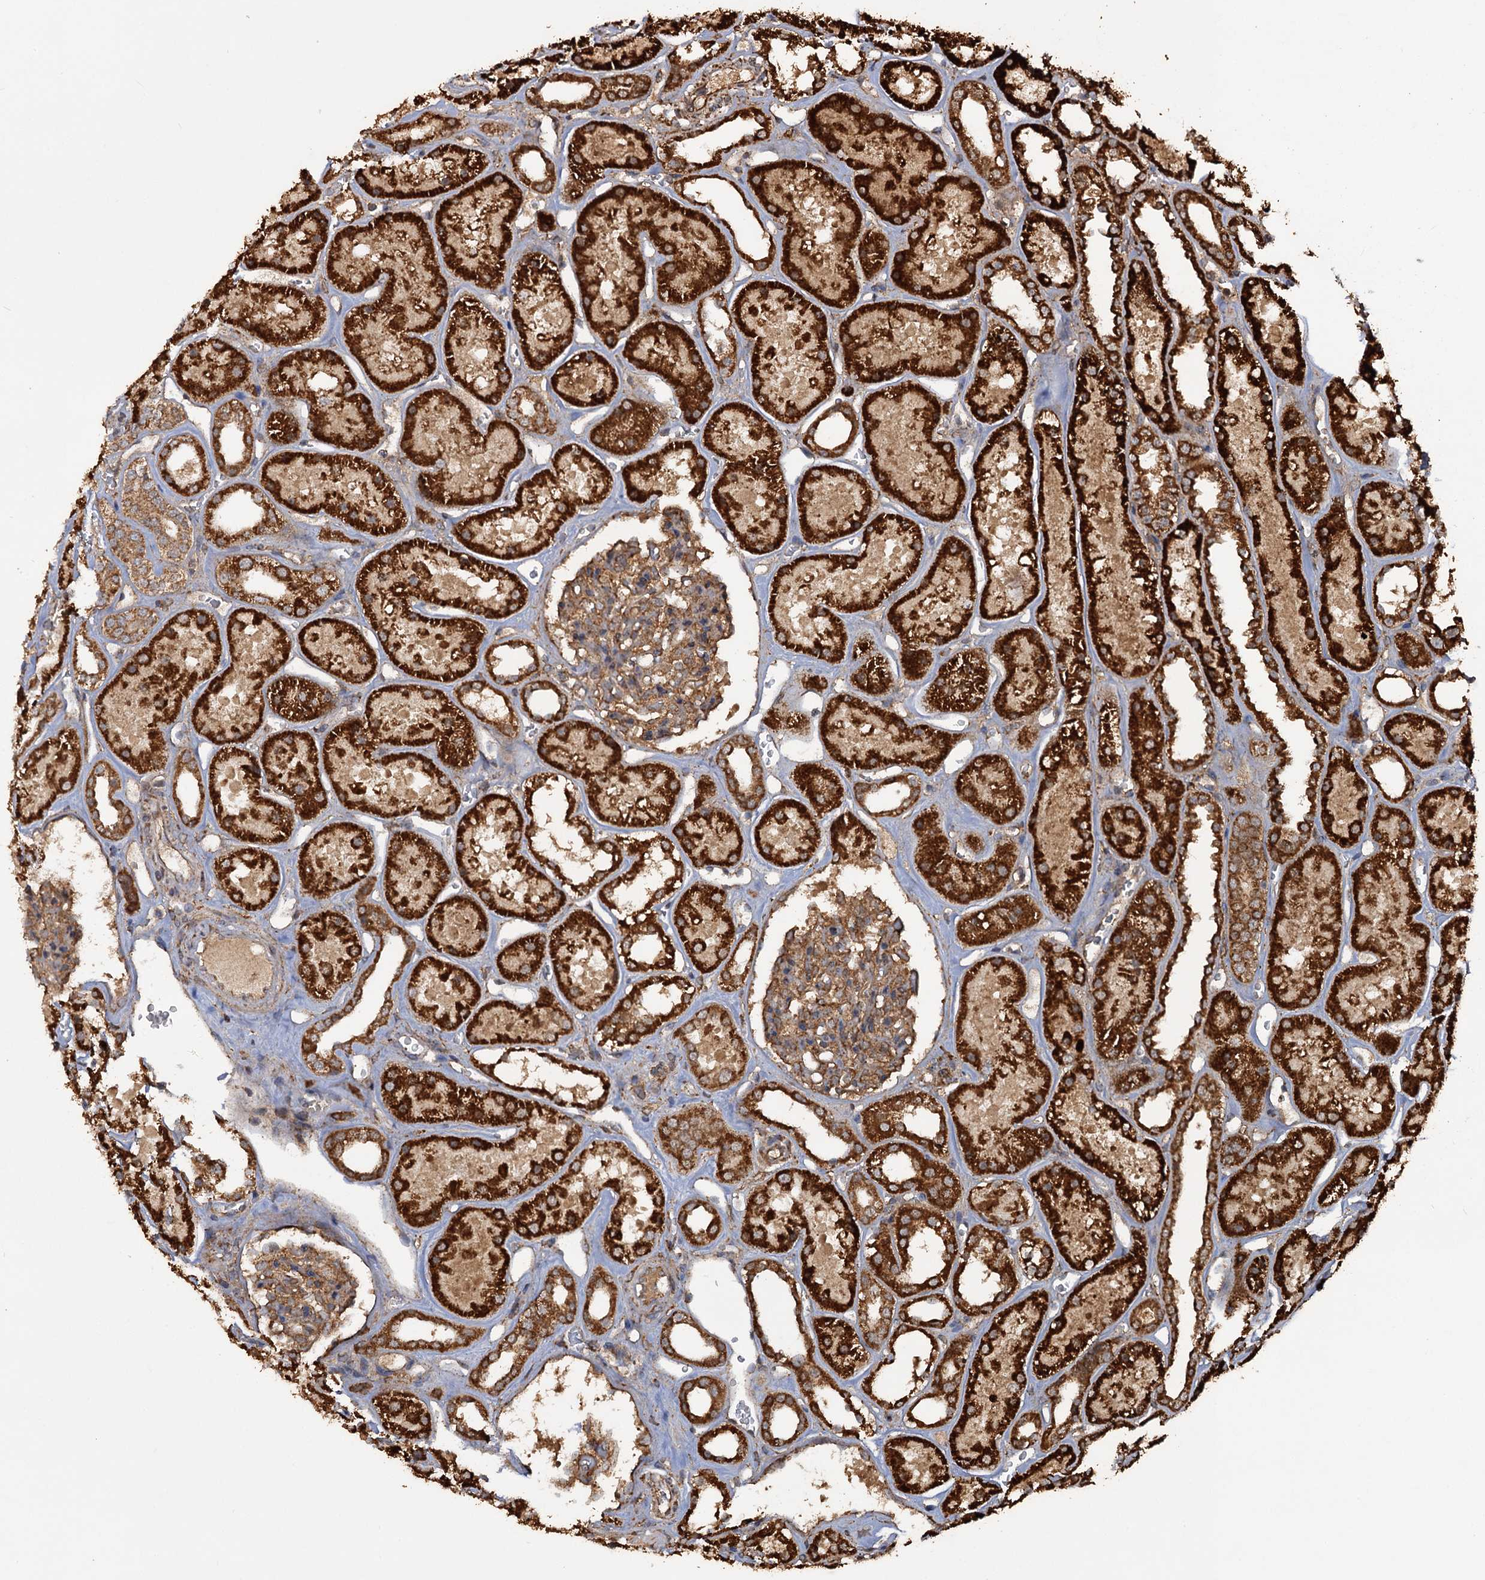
{"staining": {"intensity": "moderate", "quantity": ">75%", "location": "cytoplasmic/membranous"}, "tissue": "kidney", "cell_type": "Cells in glomeruli", "image_type": "normal", "snomed": [{"axis": "morphology", "description": "Normal tissue, NOS"}, {"axis": "topography", "description": "Kidney"}], "caption": "IHC histopathology image of benign human kidney stained for a protein (brown), which reveals medium levels of moderate cytoplasmic/membranous staining in about >75% of cells in glomeruli.", "gene": "IPO4", "patient": {"sex": "female", "age": 41}}